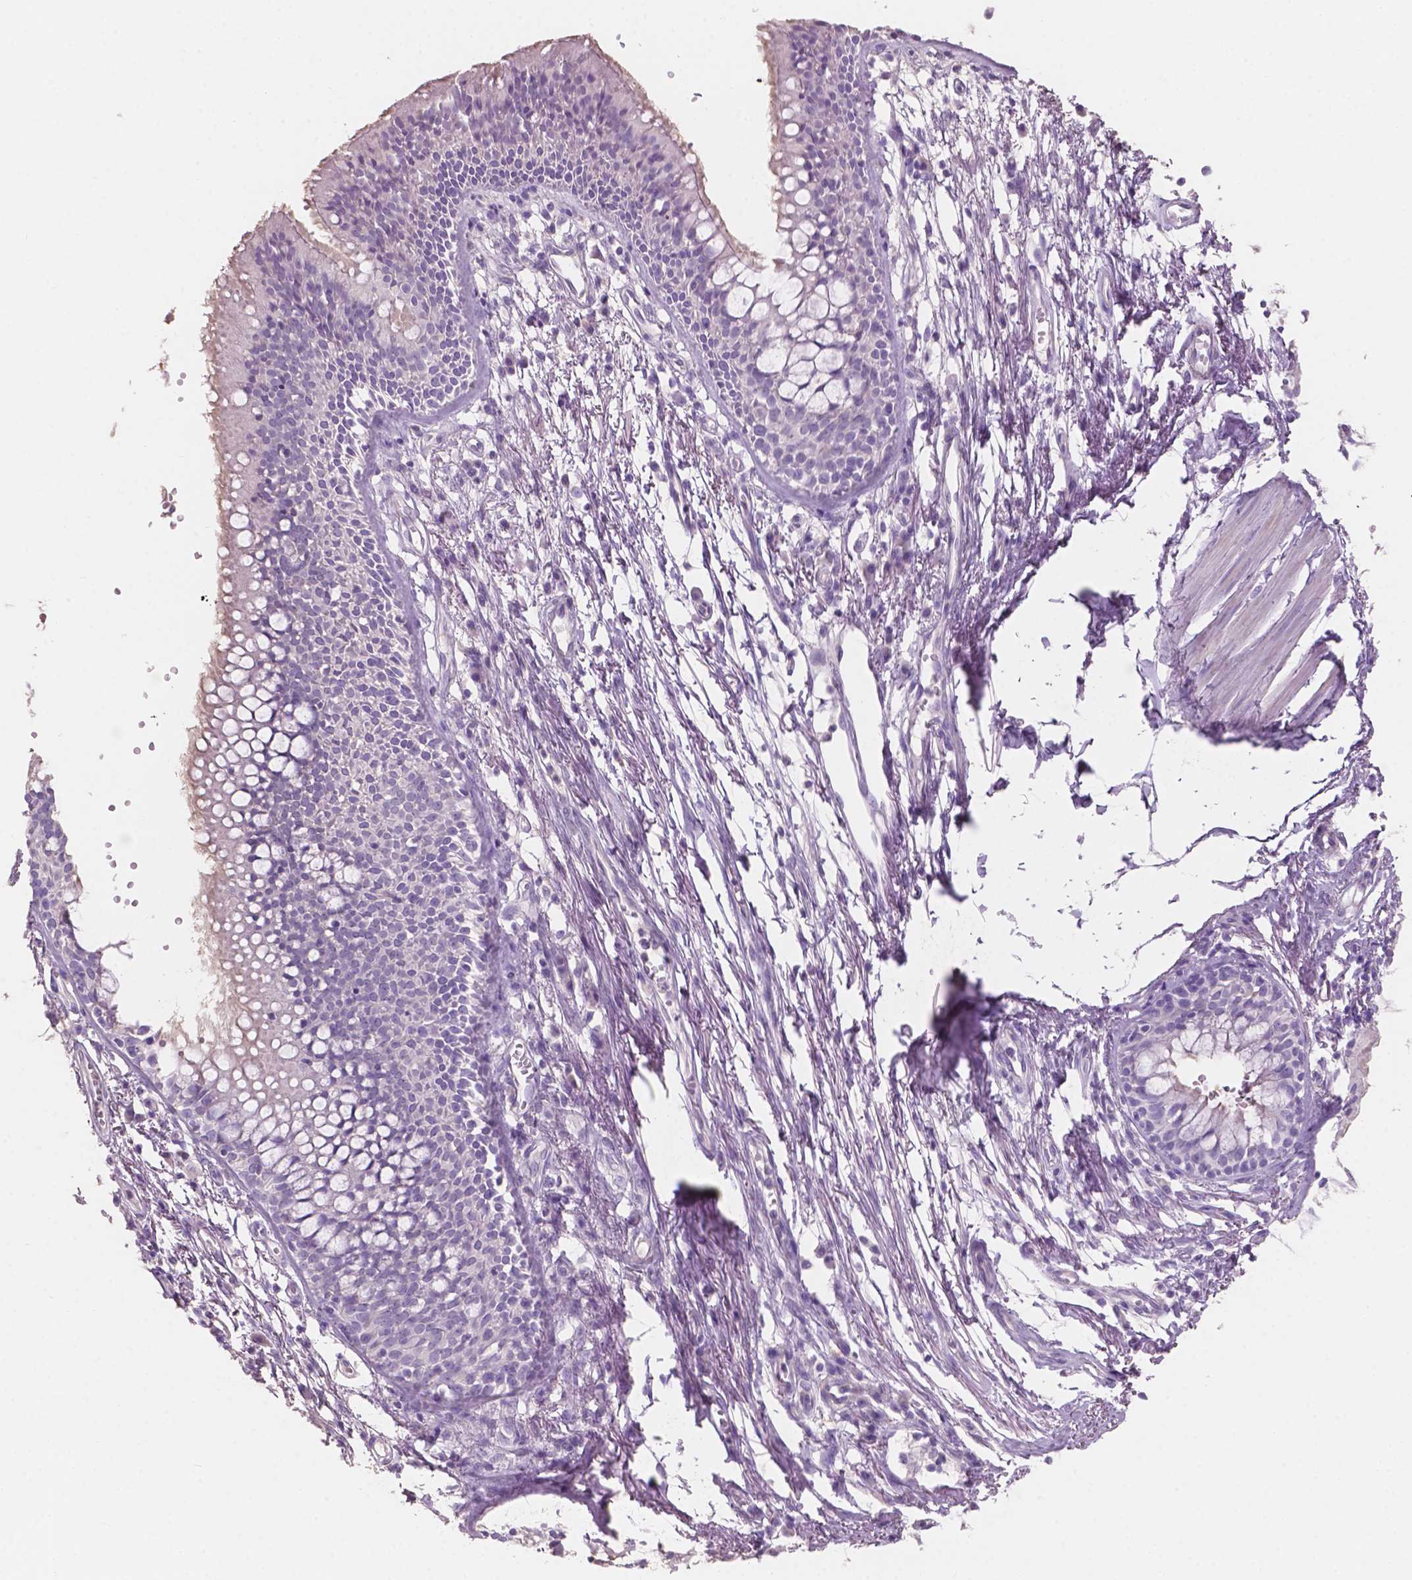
{"staining": {"intensity": "weak", "quantity": "<25%", "location": "cytoplasmic/membranous"}, "tissue": "bronchus", "cell_type": "Respiratory epithelial cells", "image_type": "normal", "snomed": [{"axis": "morphology", "description": "Normal tissue, NOS"}, {"axis": "morphology", "description": "Squamous cell carcinoma, NOS"}, {"axis": "topography", "description": "Cartilage tissue"}, {"axis": "topography", "description": "Bronchus"}, {"axis": "topography", "description": "Lung"}], "caption": "The histopathology image demonstrates no staining of respiratory epithelial cells in benign bronchus.", "gene": "SBSN", "patient": {"sex": "male", "age": 66}}